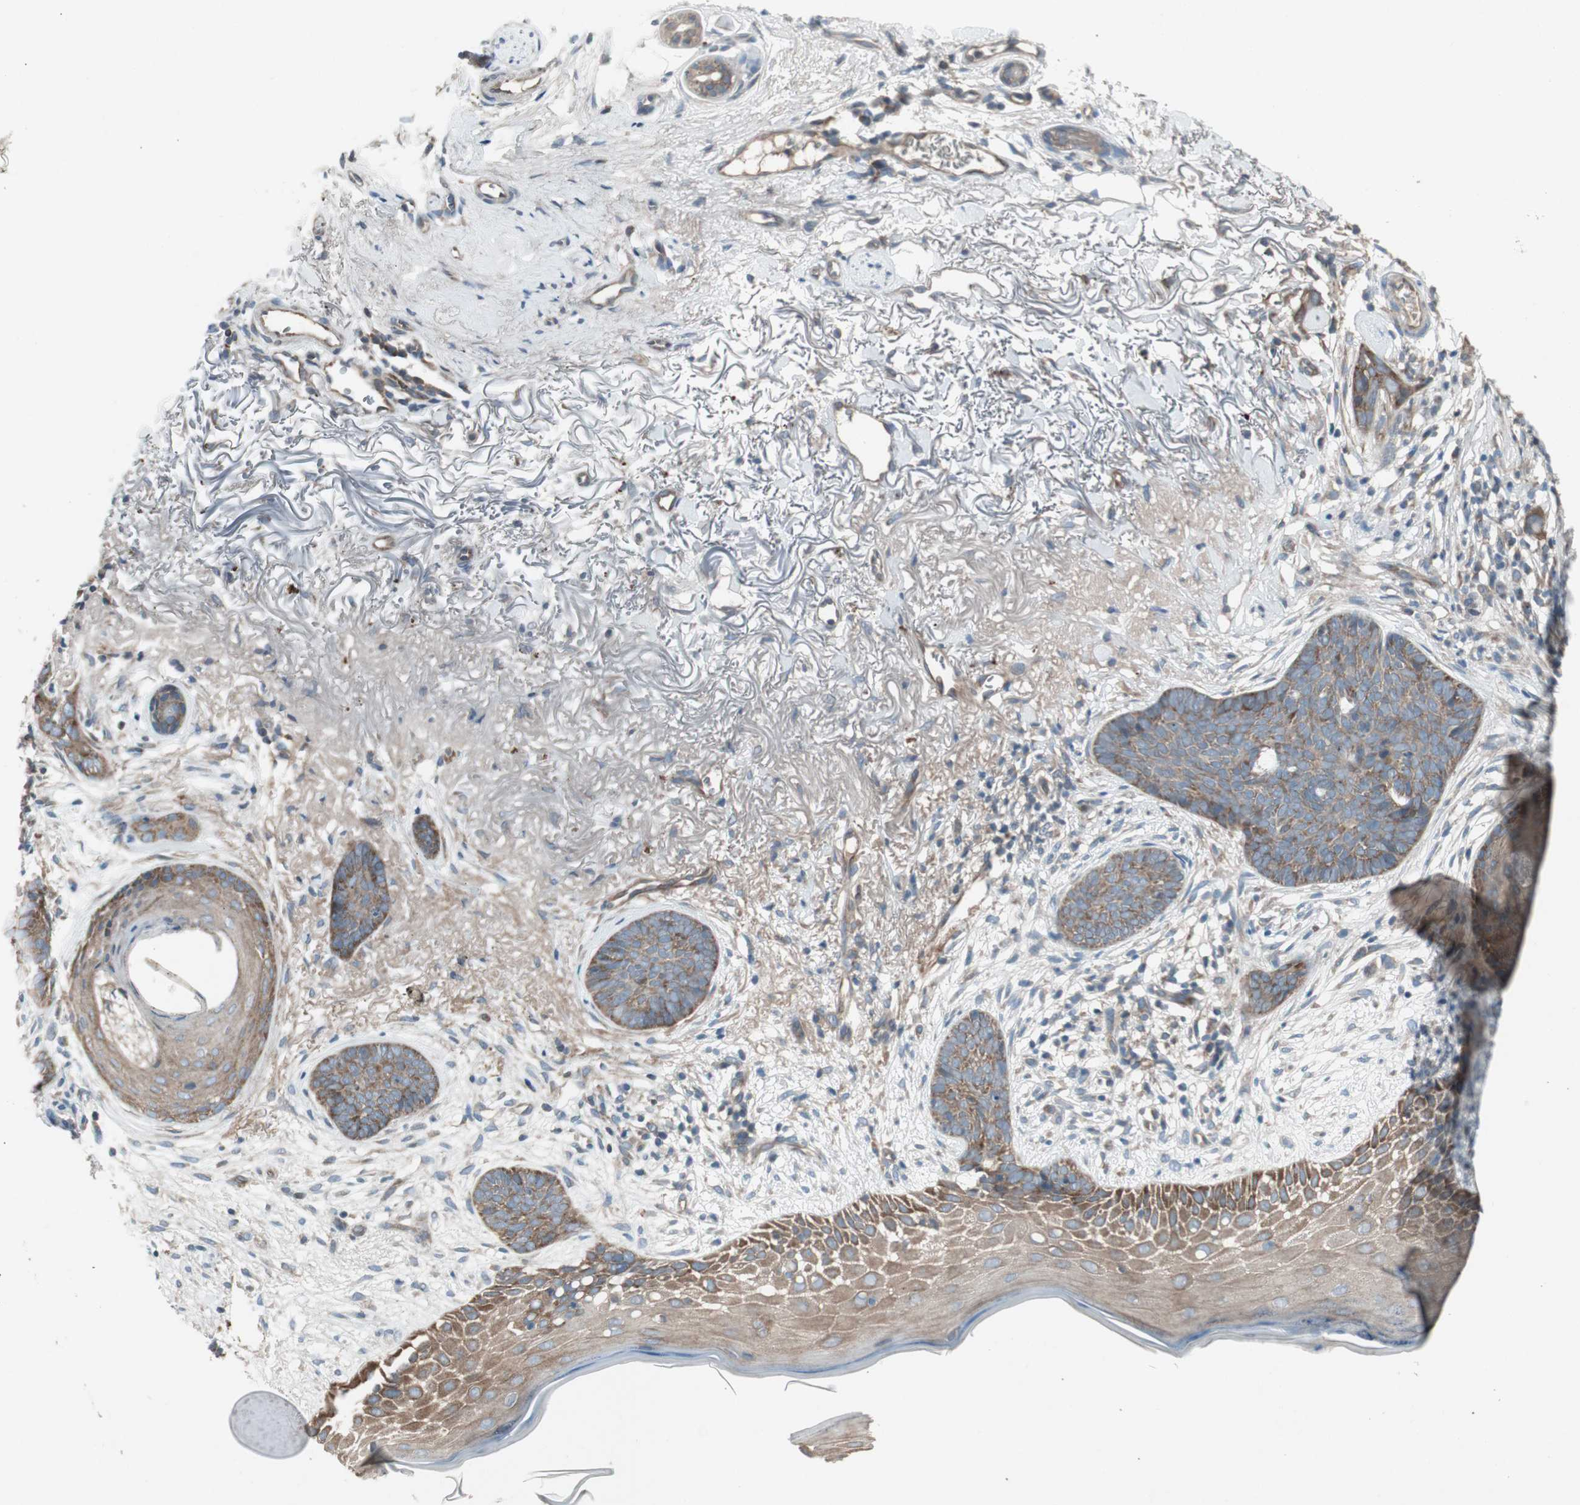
{"staining": {"intensity": "moderate", "quantity": ">75%", "location": "cytoplasmic/membranous"}, "tissue": "skin cancer", "cell_type": "Tumor cells", "image_type": "cancer", "snomed": [{"axis": "morphology", "description": "Normal tissue, NOS"}, {"axis": "morphology", "description": "Basal cell carcinoma"}, {"axis": "topography", "description": "Skin"}], "caption": "Immunohistochemistry (IHC) of basal cell carcinoma (skin) exhibits medium levels of moderate cytoplasmic/membranous expression in approximately >75% of tumor cells. Using DAB (brown) and hematoxylin (blue) stains, captured at high magnification using brightfield microscopy.", "gene": "PANK2", "patient": {"sex": "female", "age": 70}}